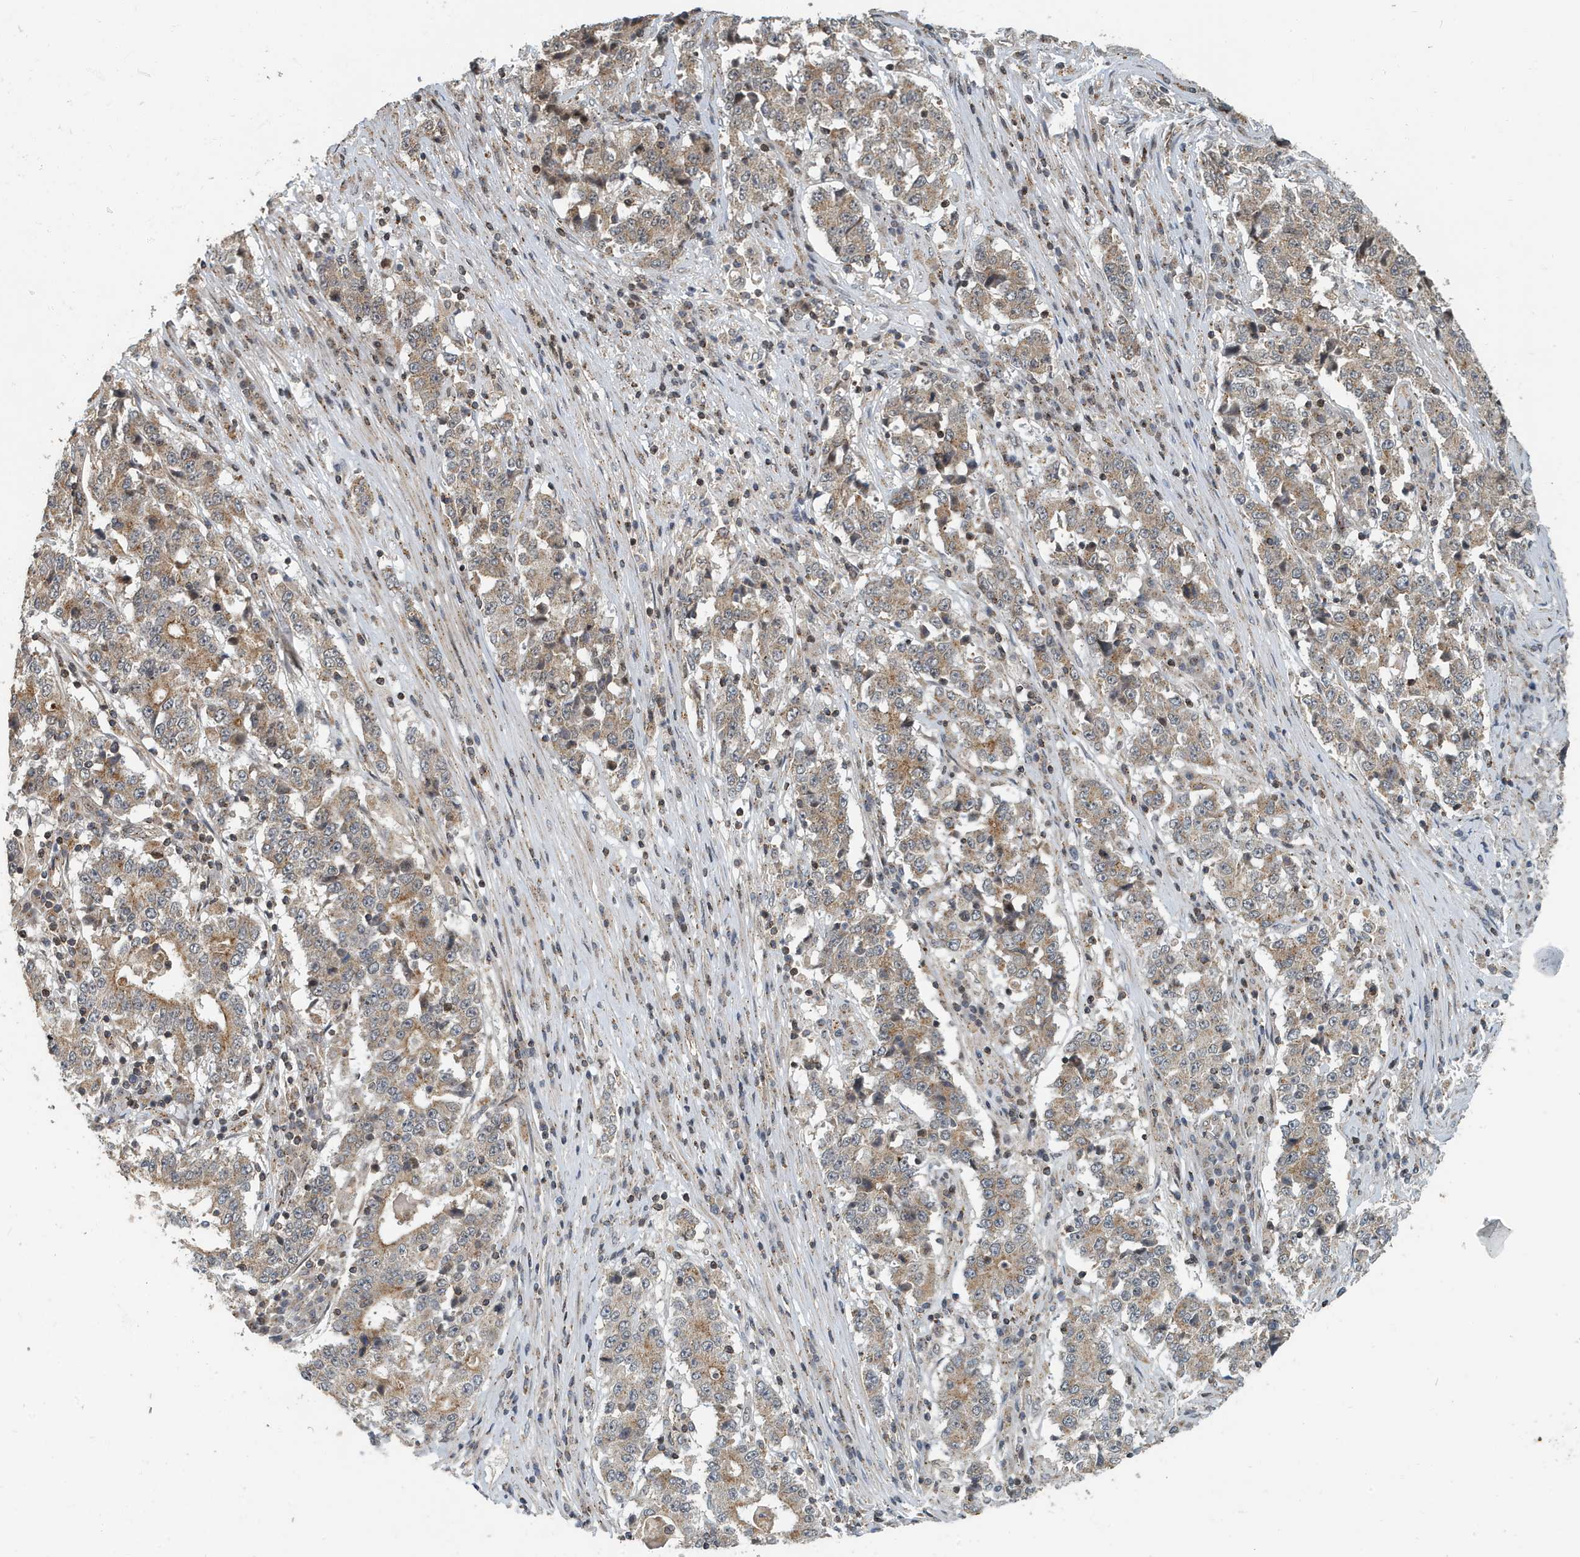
{"staining": {"intensity": "moderate", "quantity": ">75%", "location": "cytoplasmic/membranous"}, "tissue": "stomach cancer", "cell_type": "Tumor cells", "image_type": "cancer", "snomed": [{"axis": "morphology", "description": "Adenocarcinoma, NOS"}, {"axis": "topography", "description": "Stomach"}], "caption": "A high-resolution photomicrograph shows immunohistochemistry (IHC) staining of stomach adenocarcinoma, which demonstrates moderate cytoplasmic/membranous positivity in about >75% of tumor cells.", "gene": "KIF15", "patient": {"sex": "male", "age": 59}}